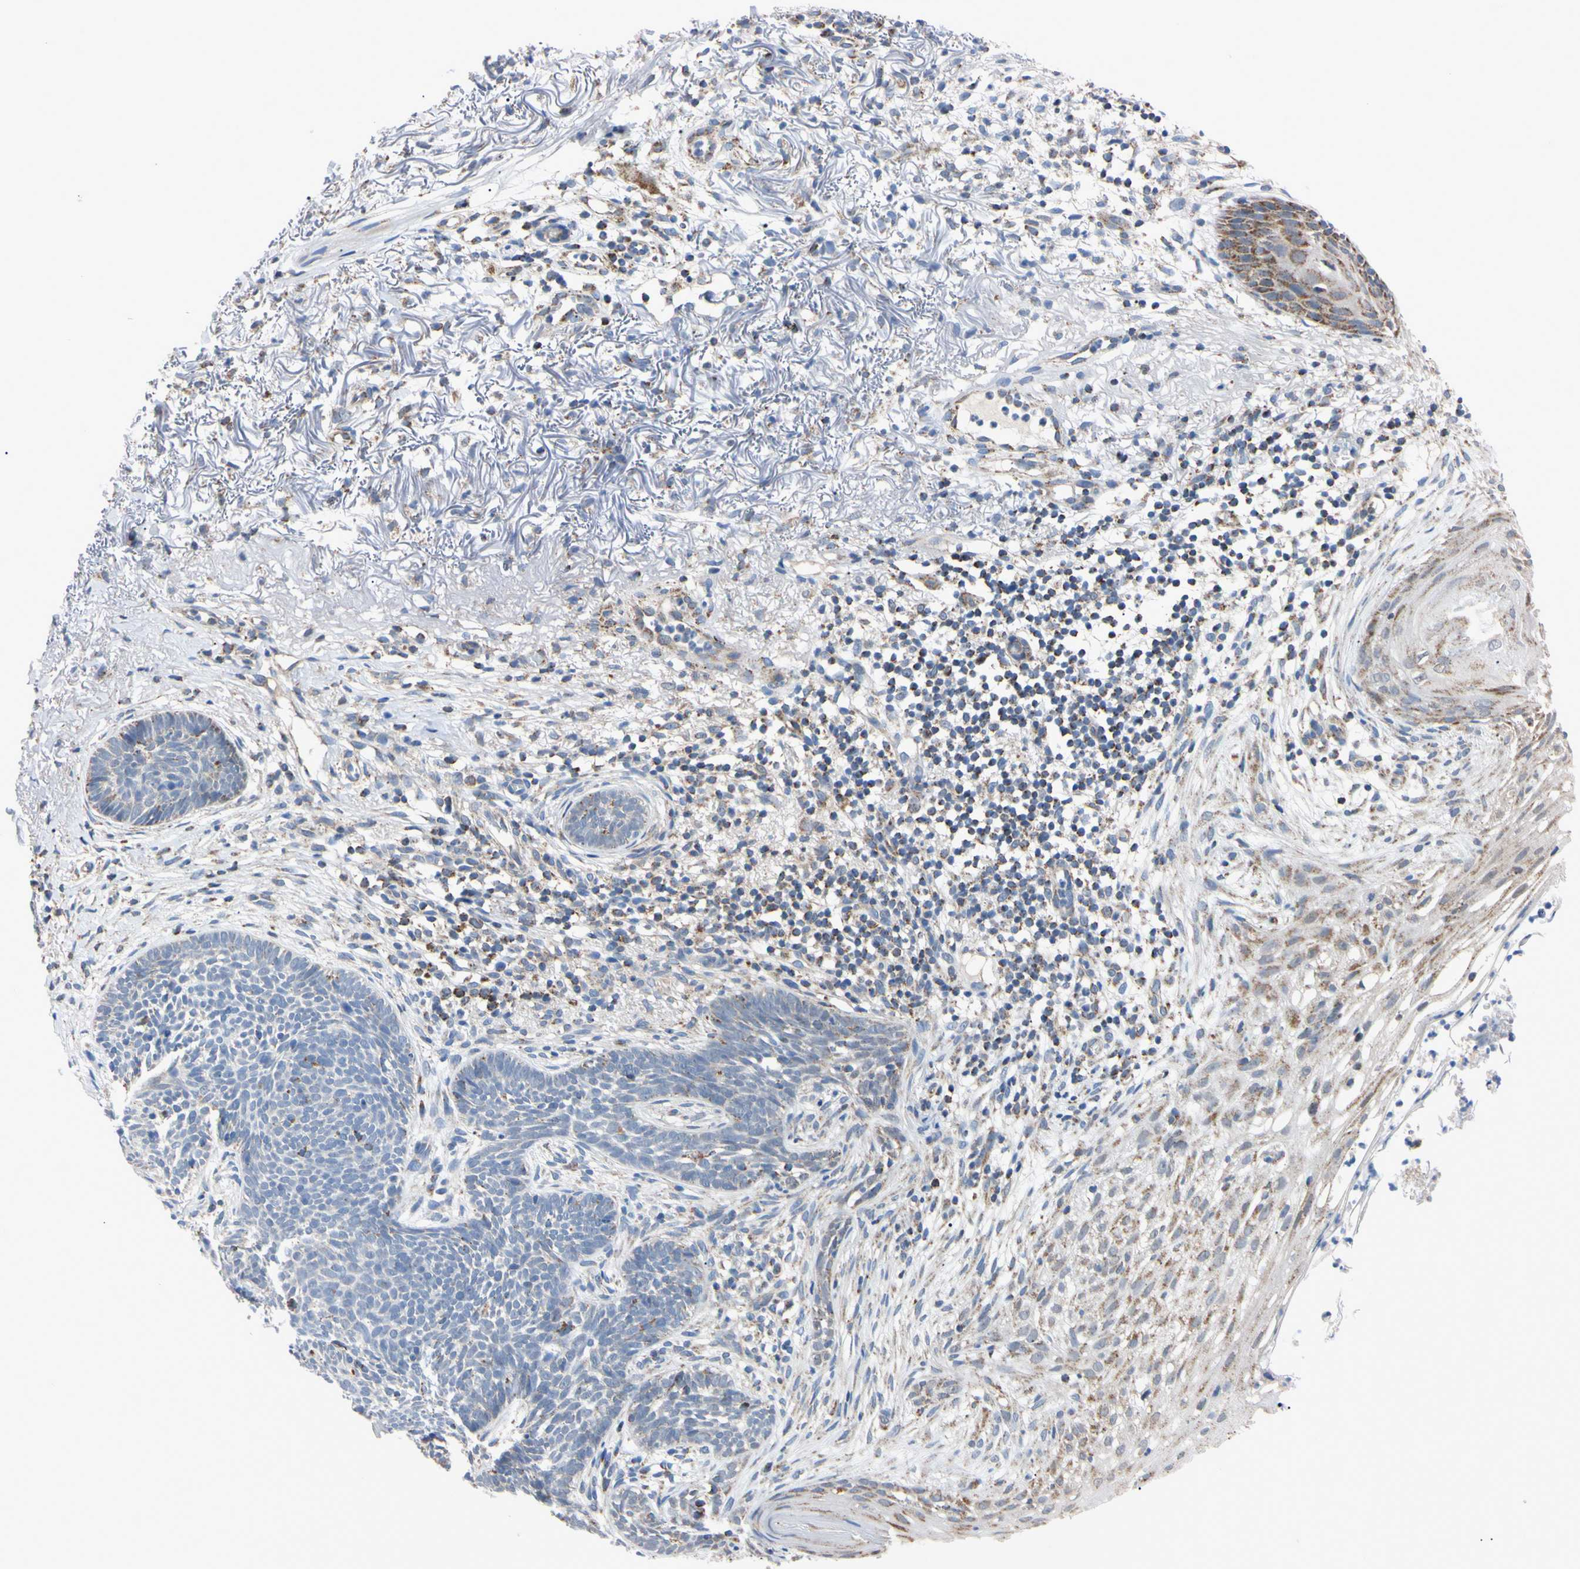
{"staining": {"intensity": "negative", "quantity": "none", "location": "none"}, "tissue": "skin cancer", "cell_type": "Tumor cells", "image_type": "cancer", "snomed": [{"axis": "morphology", "description": "Basal cell carcinoma"}, {"axis": "topography", "description": "Skin"}], "caption": "Immunohistochemistry of skin basal cell carcinoma demonstrates no expression in tumor cells.", "gene": "CLPP", "patient": {"sex": "female", "age": 70}}